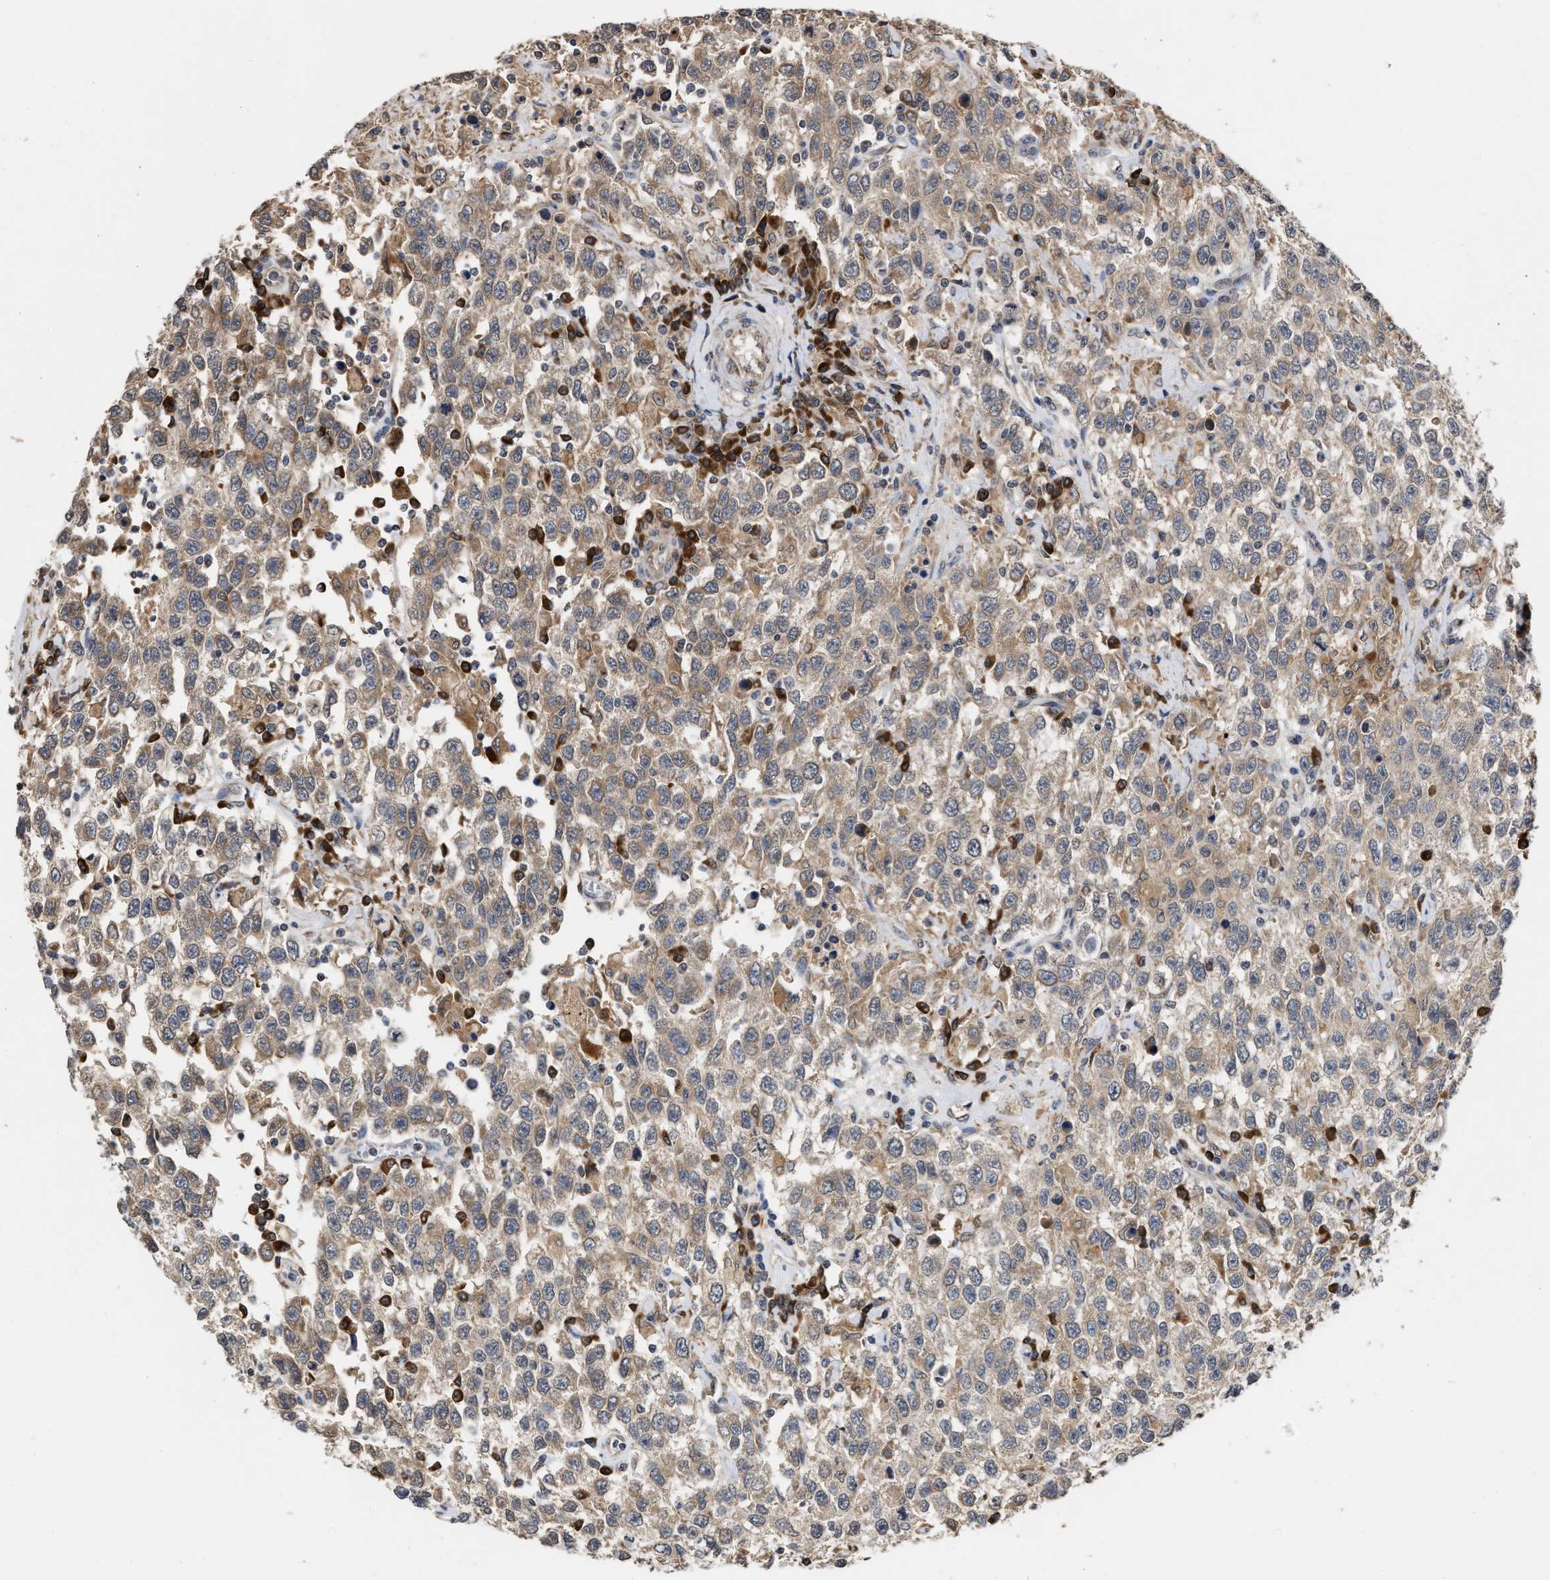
{"staining": {"intensity": "weak", "quantity": ">75%", "location": "cytoplasmic/membranous"}, "tissue": "testis cancer", "cell_type": "Tumor cells", "image_type": "cancer", "snomed": [{"axis": "morphology", "description": "Seminoma, NOS"}, {"axis": "topography", "description": "Testis"}], "caption": "Brown immunohistochemical staining in human seminoma (testis) exhibits weak cytoplasmic/membranous staining in approximately >75% of tumor cells.", "gene": "SAR1A", "patient": {"sex": "male", "age": 41}}